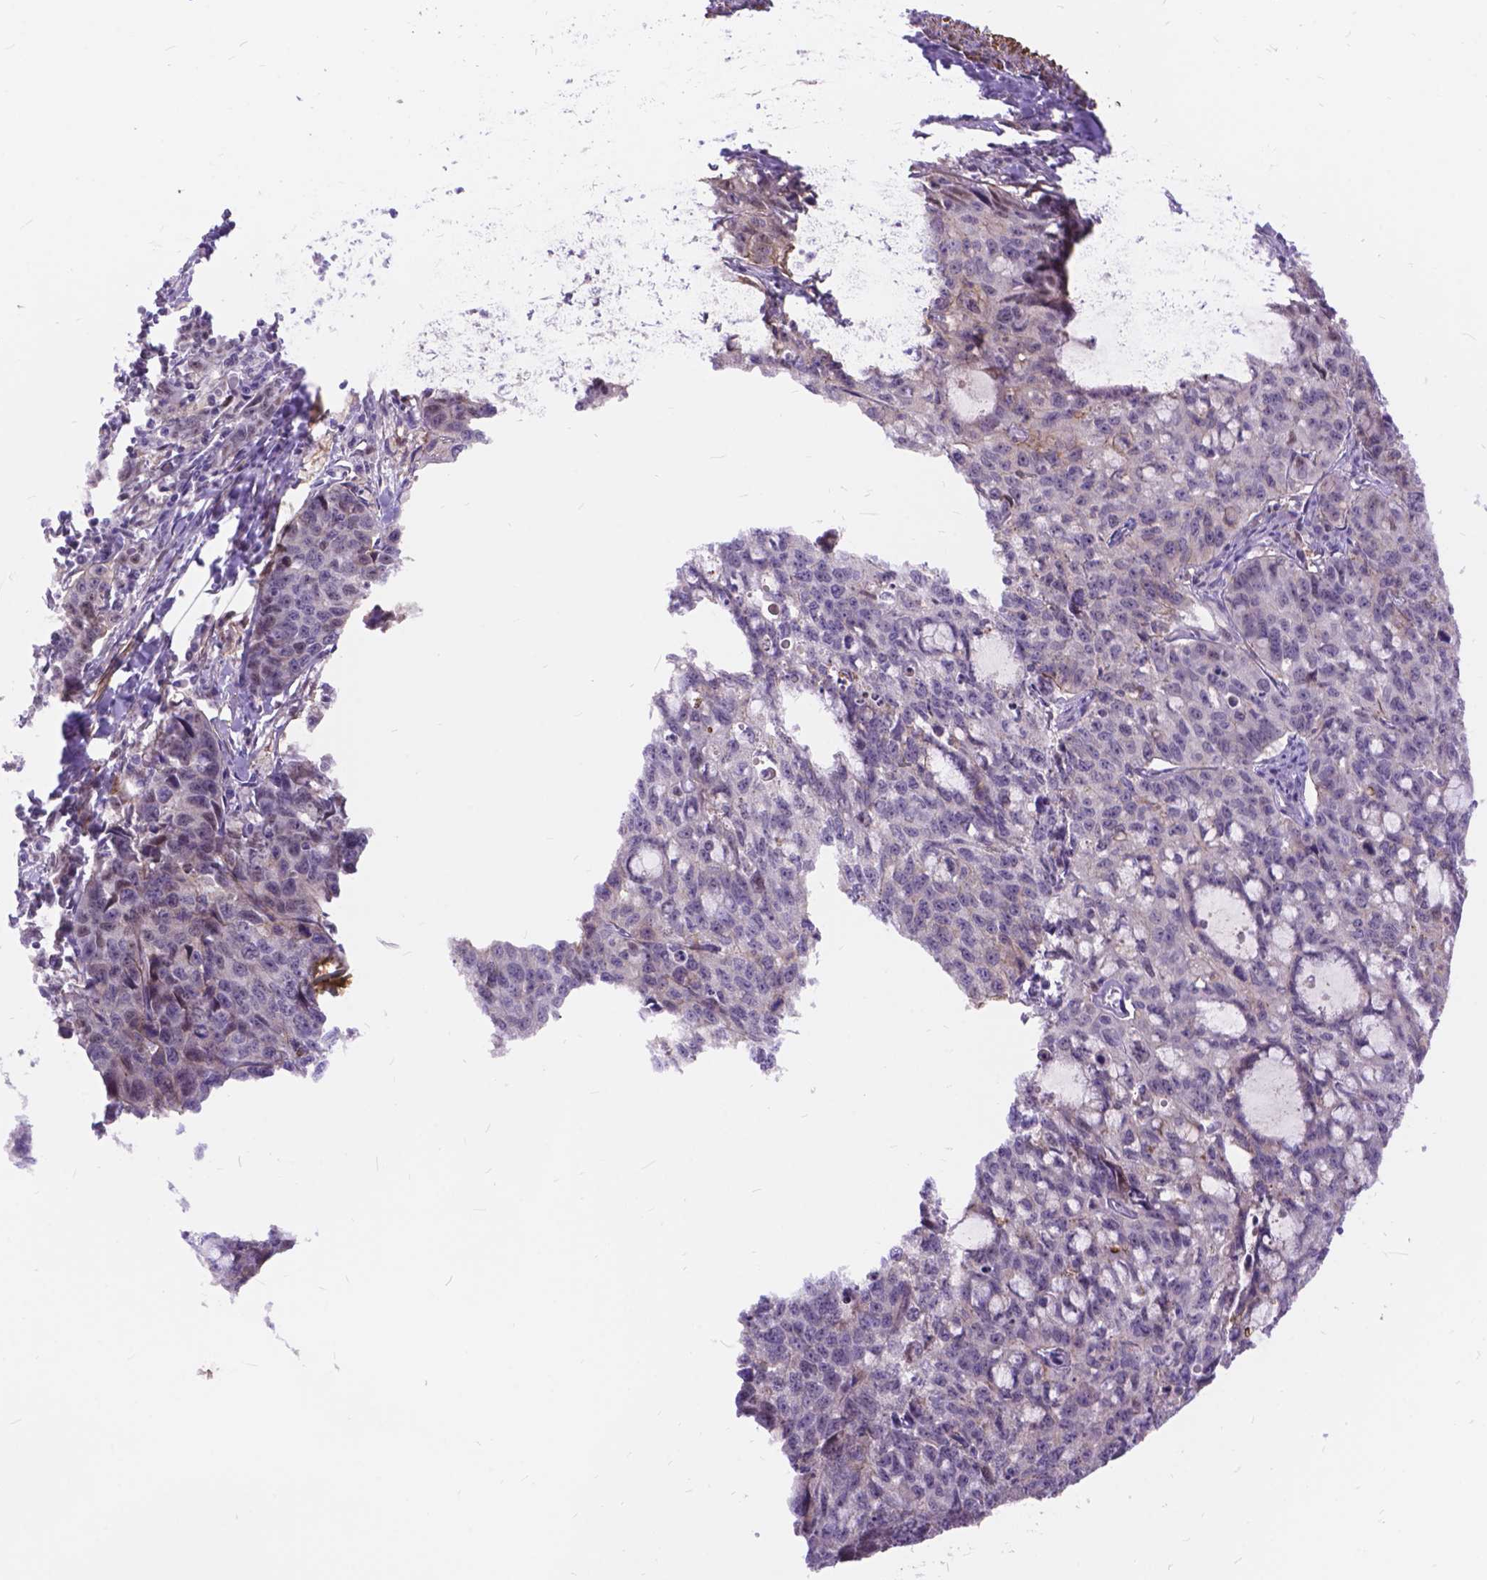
{"staining": {"intensity": "moderate", "quantity": "25%-75%", "location": "cytoplasmic/membranous"}, "tissue": "cervical cancer", "cell_type": "Tumor cells", "image_type": "cancer", "snomed": [{"axis": "morphology", "description": "Squamous cell carcinoma, NOS"}, {"axis": "topography", "description": "Cervix"}], "caption": "Approximately 25%-75% of tumor cells in squamous cell carcinoma (cervical) demonstrate moderate cytoplasmic/membranous protein staining as visualized by brown immunohistochemical staining.", "gene": "MAN2C1", "patient": {"sex": "female", "age": 28}}